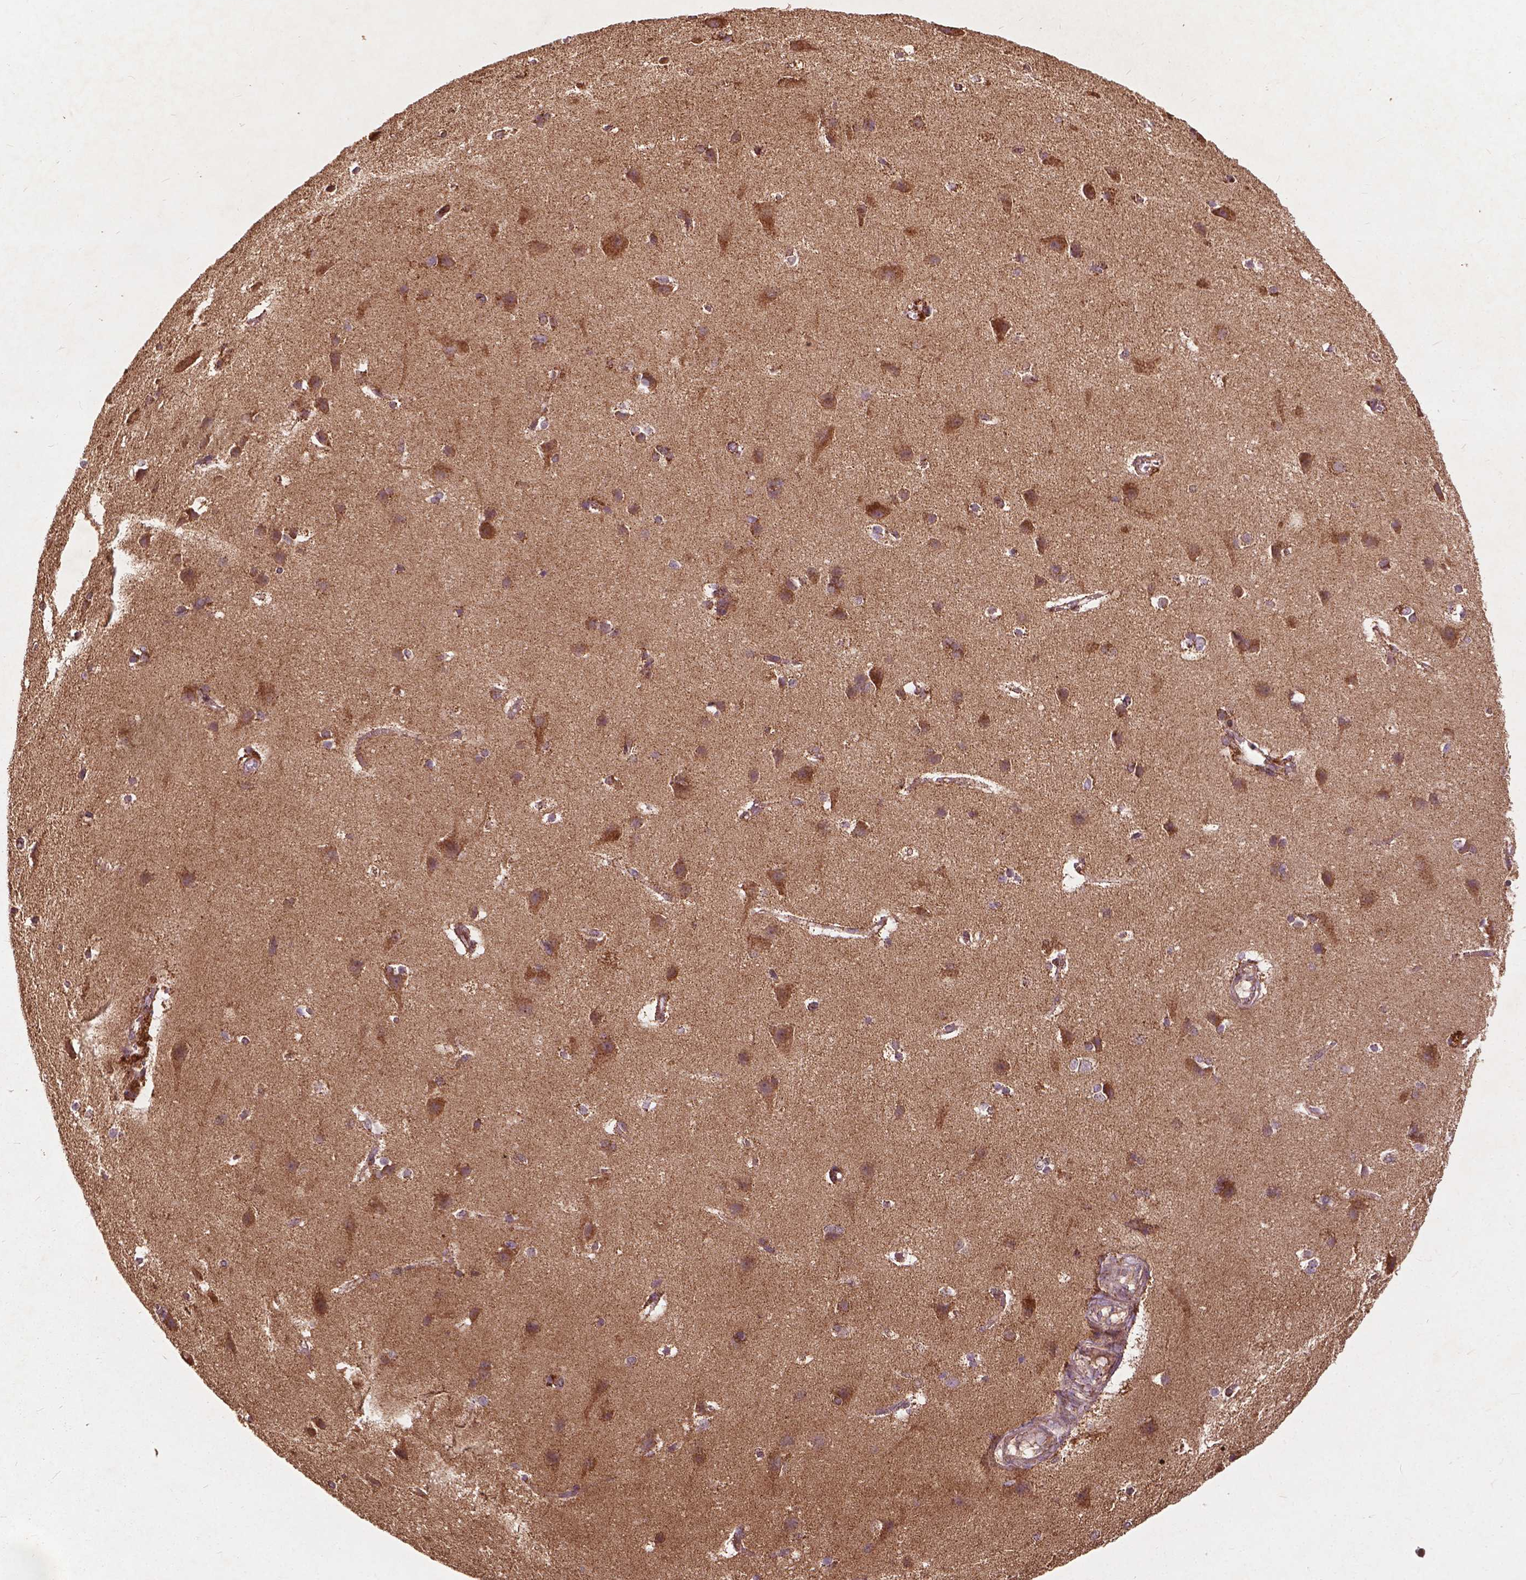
{"staining": {"intensity": "weak", "quantity": ">75%", "location": "cytoplasmic/membranous"}, "tissue": "cerebral cortex", "cell_type": "Endothelial cells", "image_type": "normal", "snomed": [{"axis": "morphology", "description": "Normal tissue, NOS"}, {"axis": "topography", "description": "Cerebral cortex"}], "caption": "This micrograph displays immunohistochemistry staining of benign cerebral cortex, with low weak cytoplasmic/membranous staining in about >75% of endothelial cells.", "gene": "UBXN2A", "patient": {"sex": "male", "age": 37}}